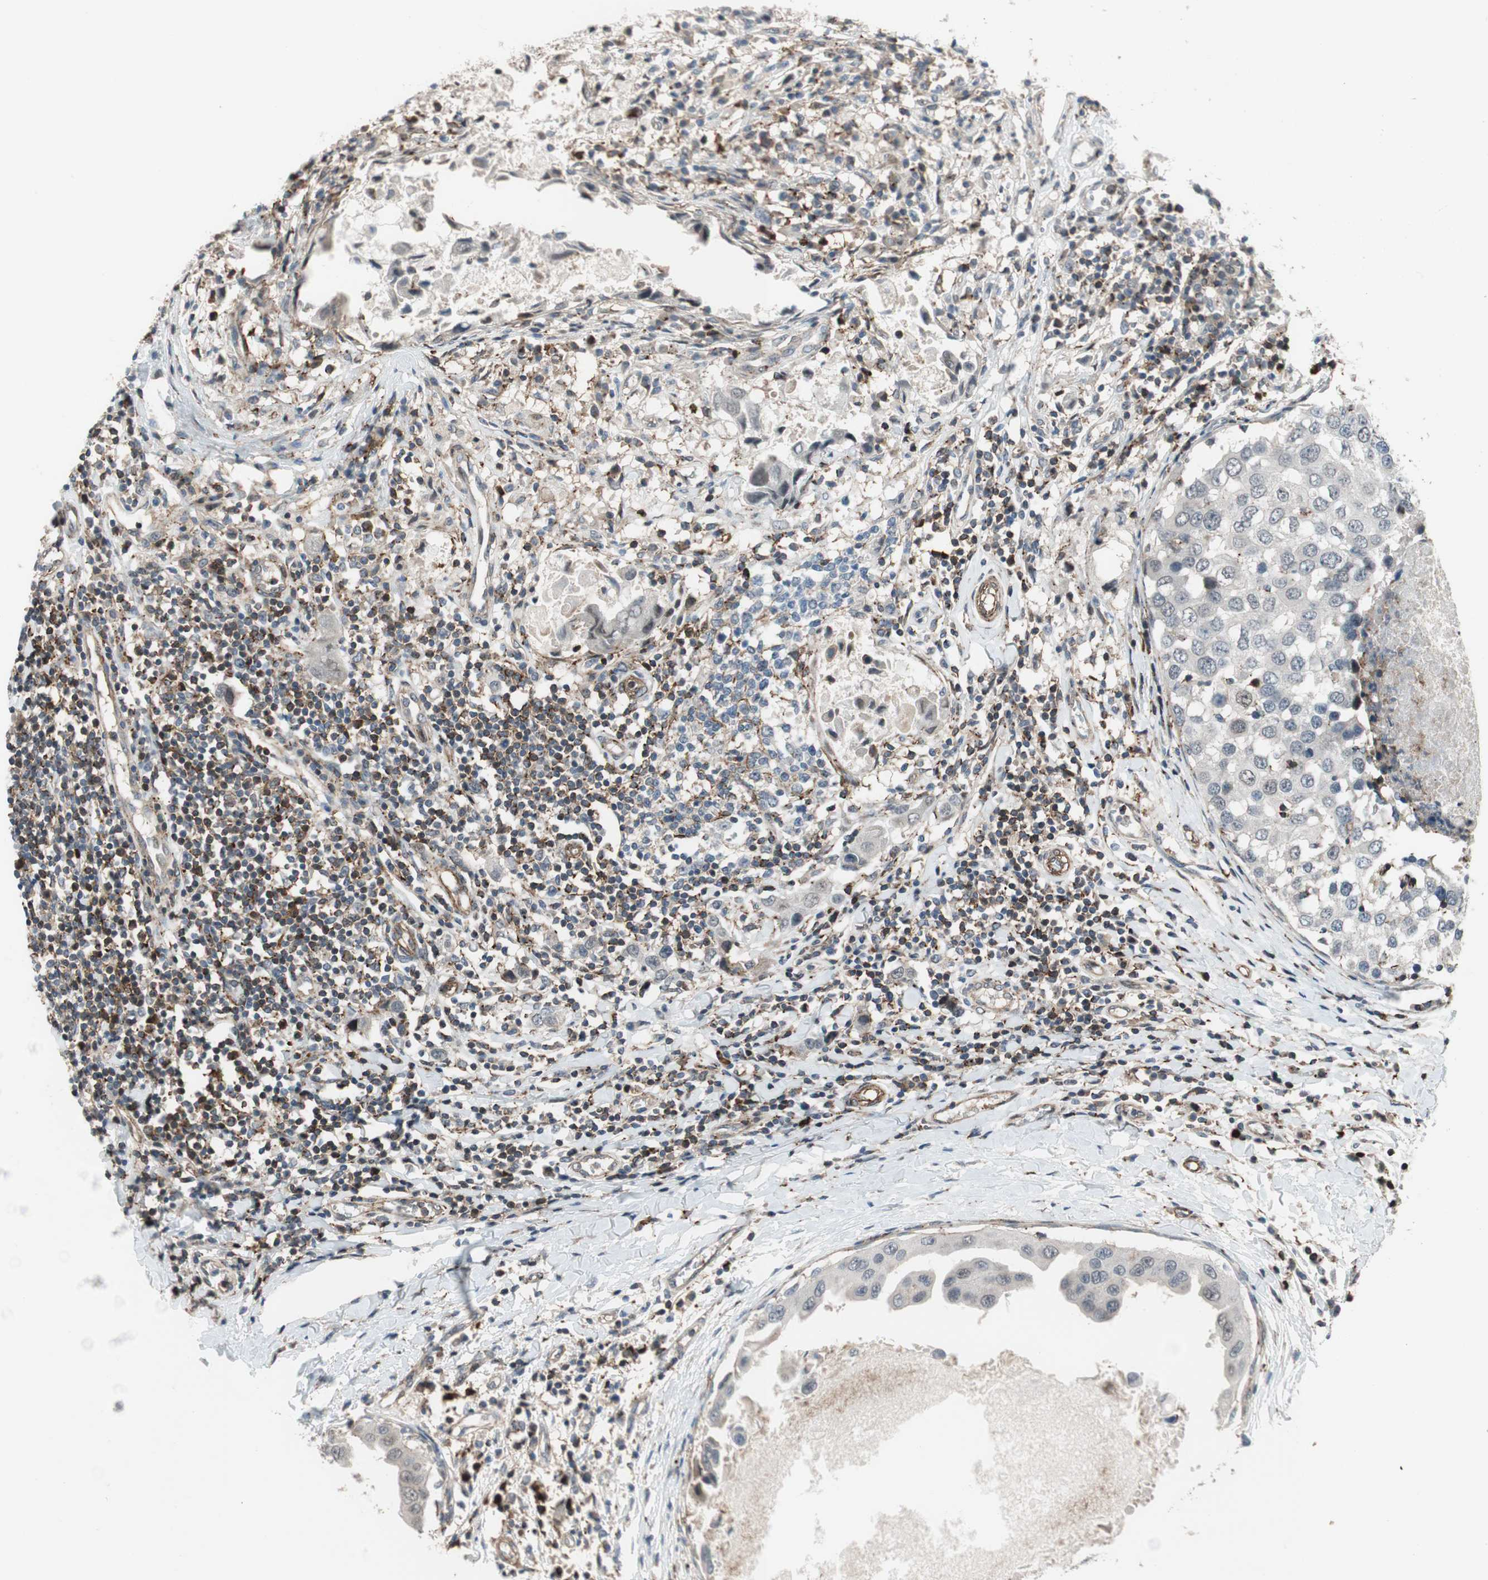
{"staining": {"intensity": "negative", "quantity": "none", "location": "none"}, "tissue": "breast cancer", "cell_type": "Tumor cells", "image_type": "cancer", "snomed": [{"axis": "morphology", "description": "Duct carcinoma"}, {"axis": "topography", "description": "Breast"}], "caption": "Immunohistochemical staining of human breast intraductal carcinoma displays no significant expression in tumor cells.", "gene": "GRHL1", "patient": {"sex": "female", "age": 27}}